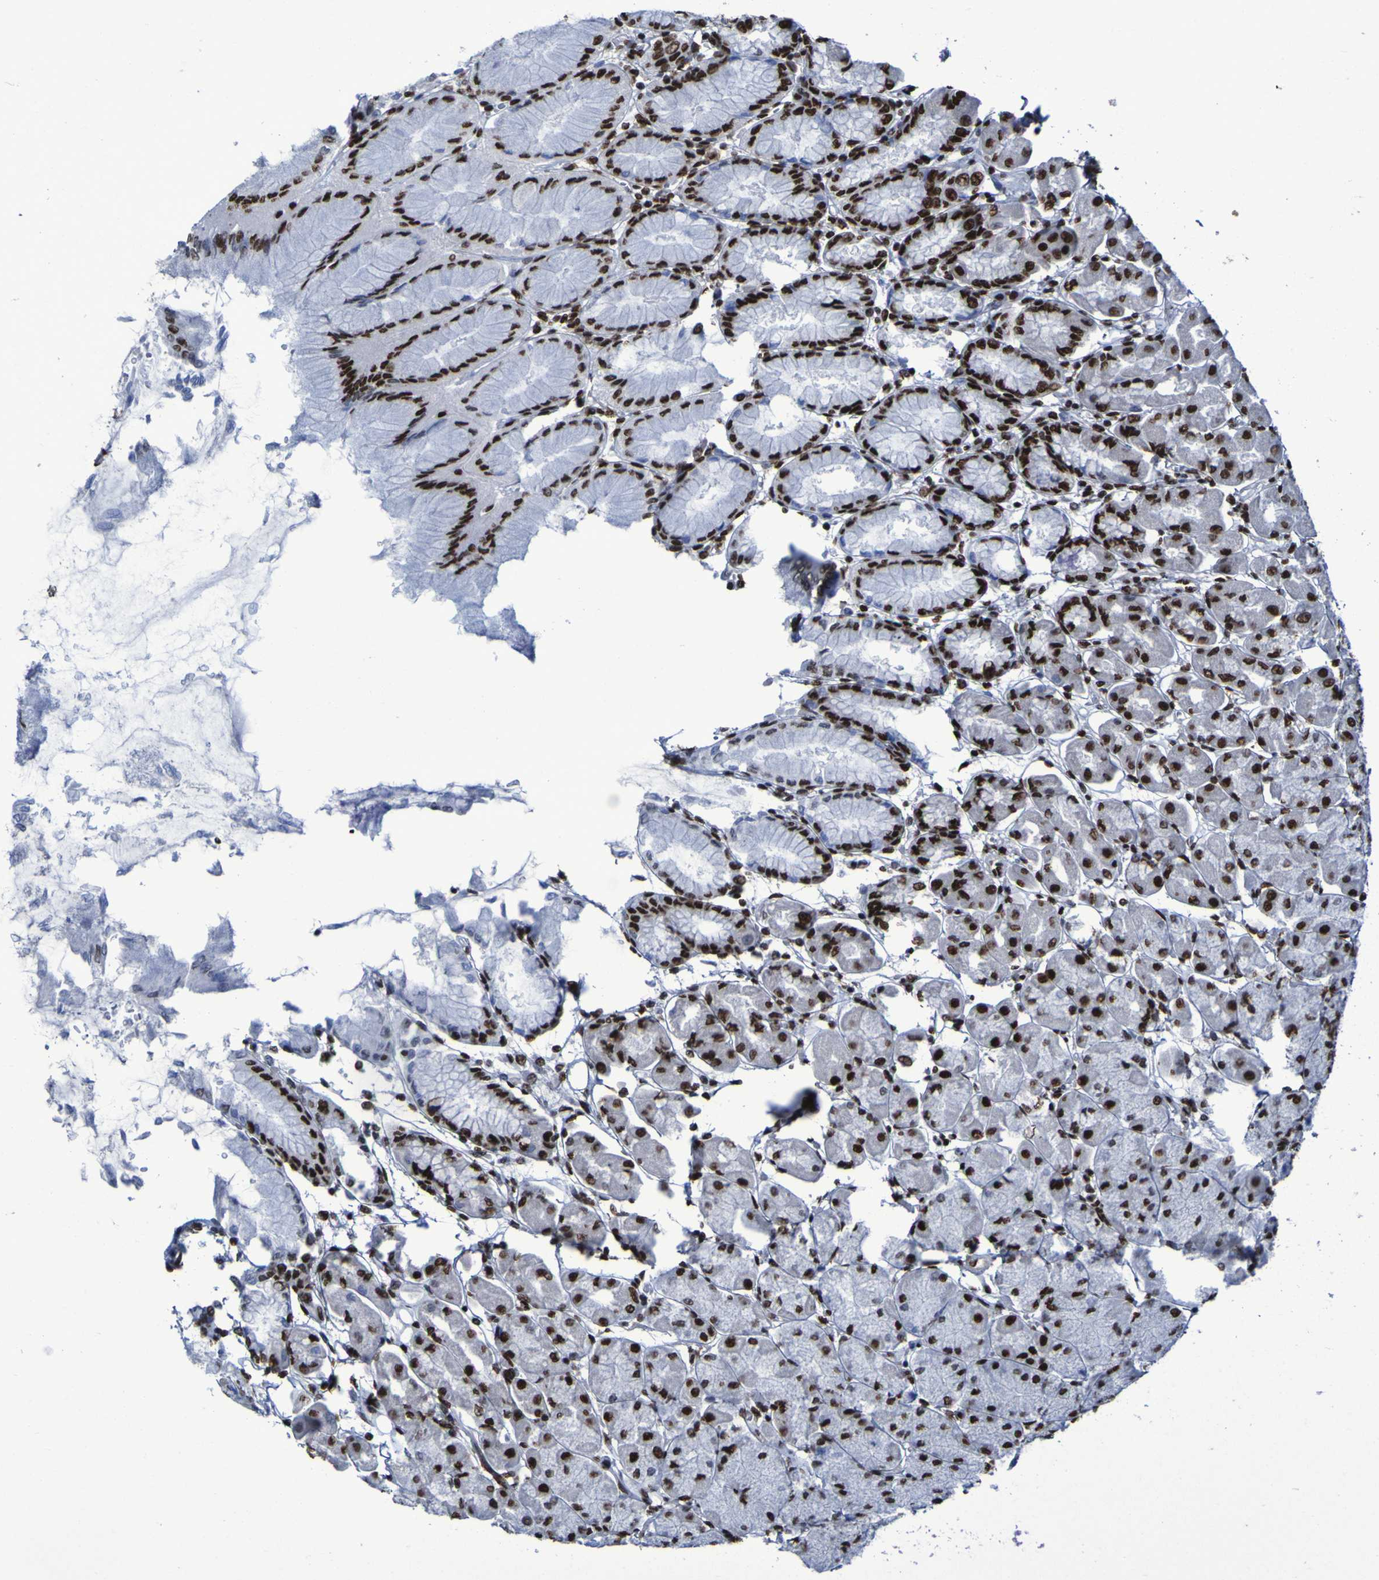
{"staining": {"intensity": "strong", "quantity": ">75%", "location": "nuclear"}, "tissue": "stomach", "cell_type": "Glandular cells", "image_type": "normal", "snomed": [{"axis": "morphology", "description": "Normal tissue, NOS"}, {"axis": "topography", "description": "Stomach, upper"}], "caption": "IHC photomicrograph of unremarkable stomach stained for a protein (brown), which exhibits high levels of strong nuclear positivity in approximately >75% of glandular cells.", "gene": "HNRNPR", "patient": {"sex": "female", "age": 56}}